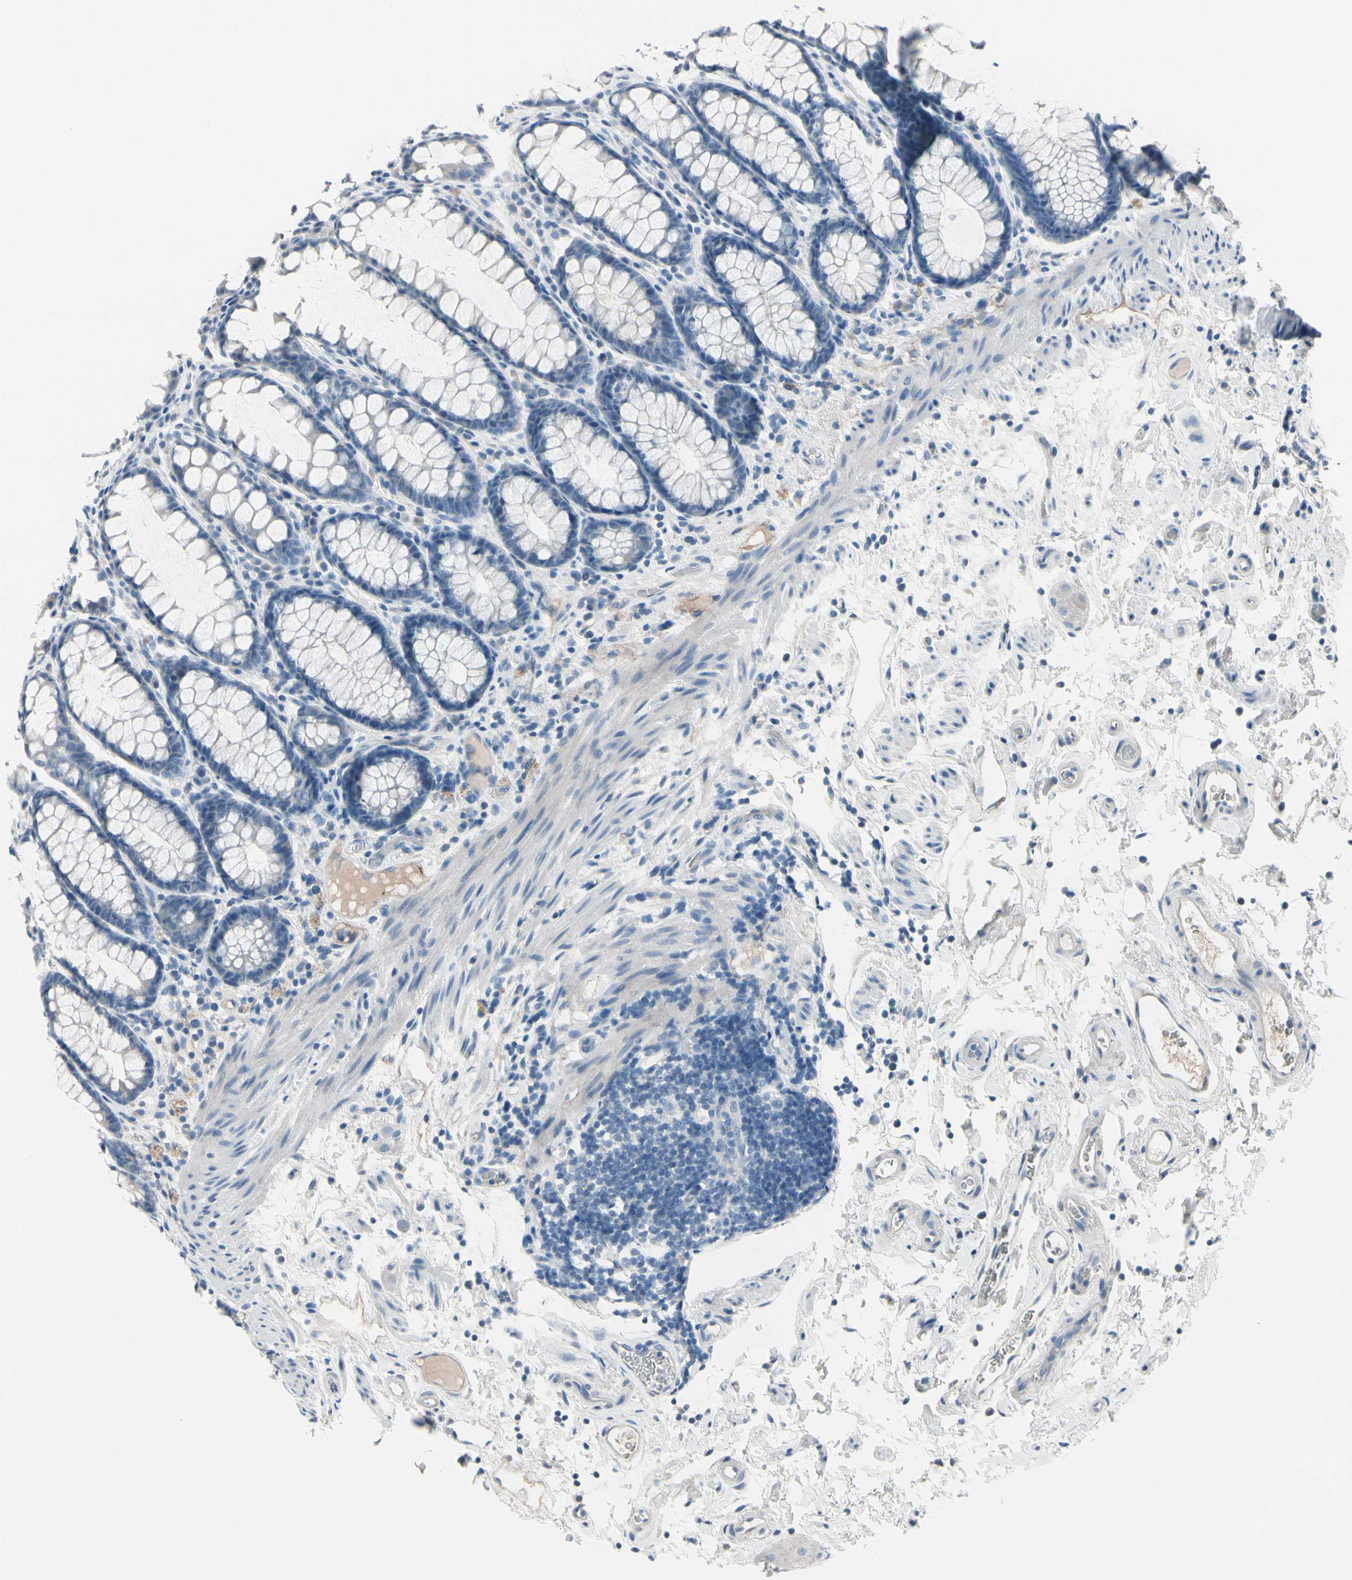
{"staining": {"intensity": "negative", "quantity": "none", "location": "none"}, "tissue": "rectum", "cell_type": "Glandular cells", "image_type": "normal", "snomed": [{"axis": "morphology", "description": "Normal tissue, NOS"}, {"axis": "topography", "description": "Rectum"}], "caption": "IHC of normal human rectum demonstrates no positivity in glandular cells.", "gene": "PGR", "patient": {"sex": "male", "age": 92}}